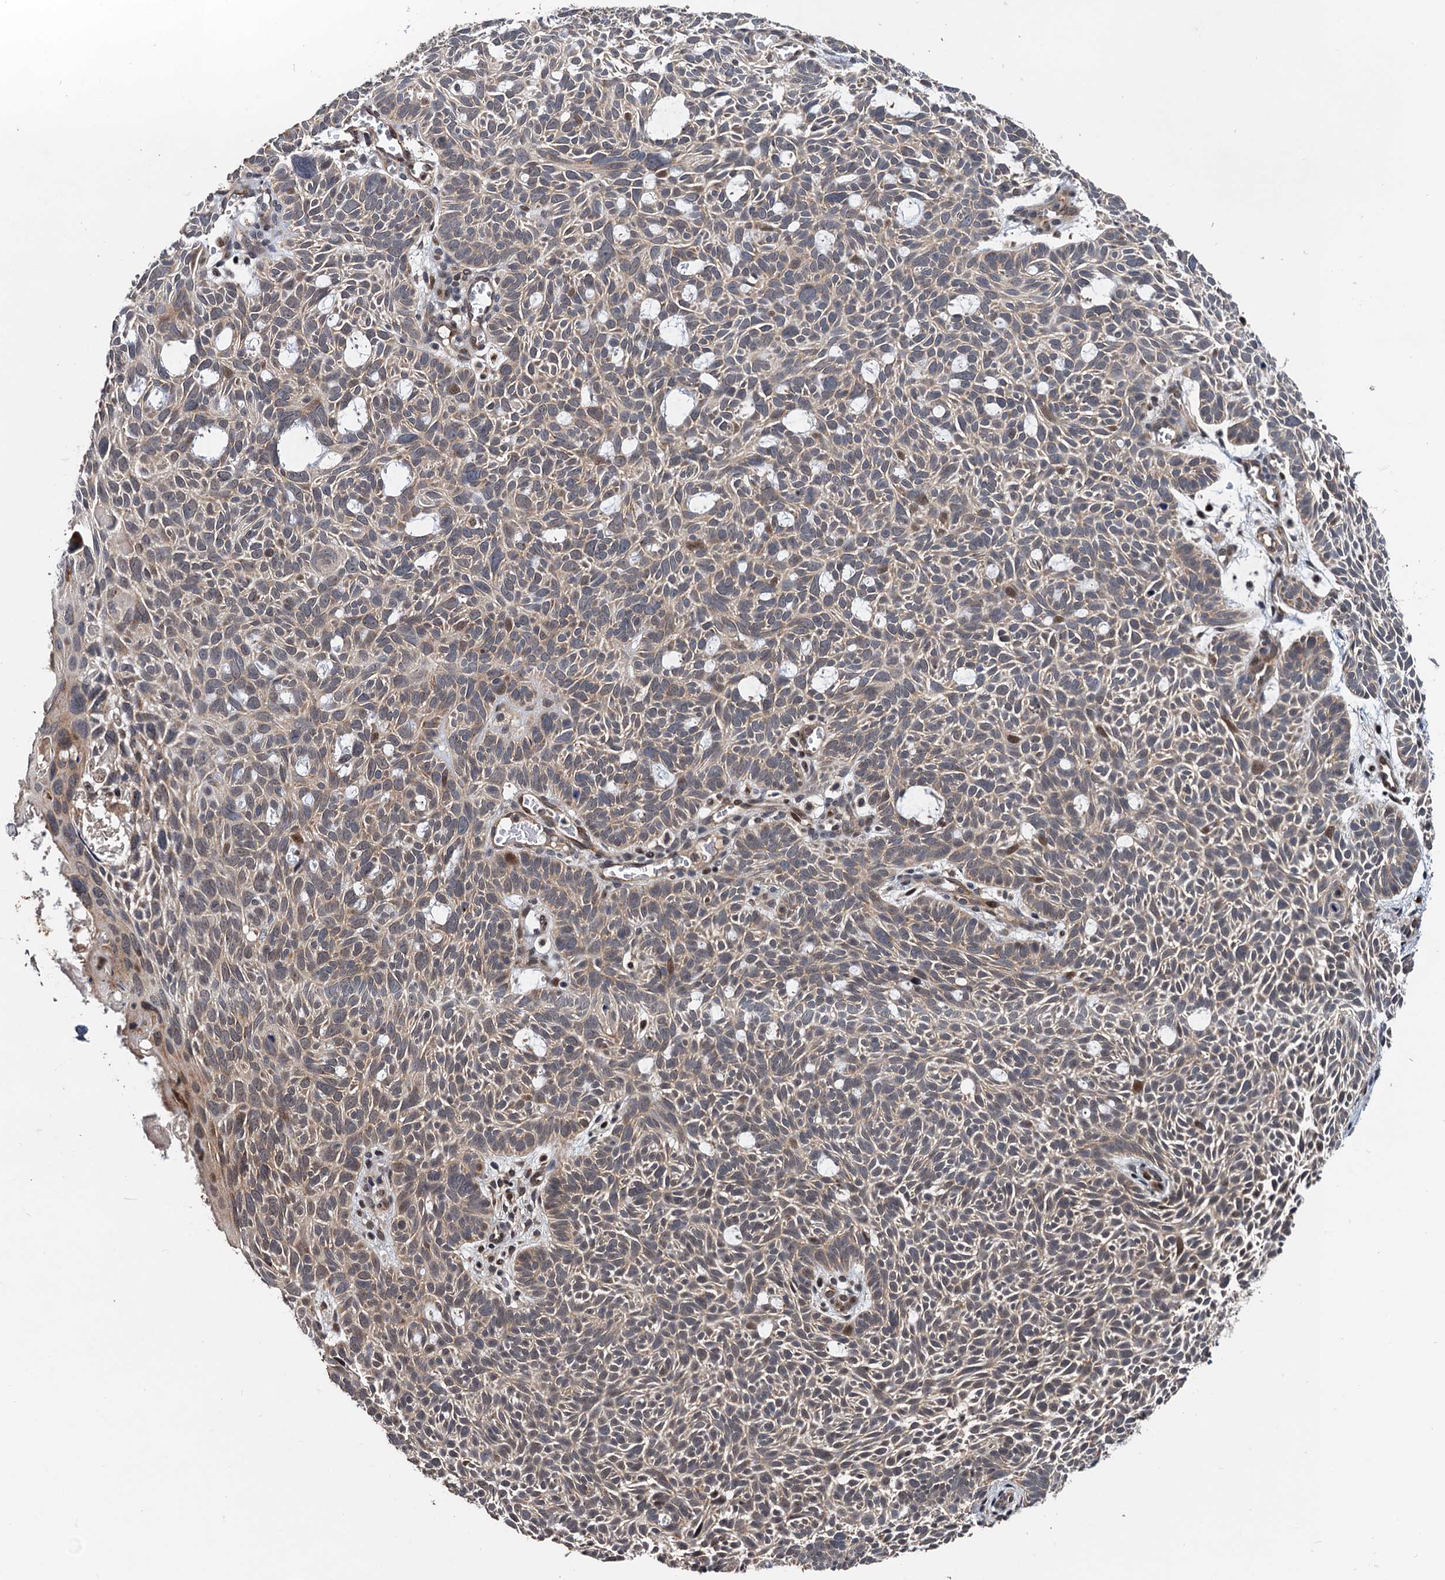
{"staining": {"intensity": "weak", "quantity": ">75%", "location": "cytoplasmic/membranous"}, "tissue": "skin cancer", "cell_type": "Tumor cells", "image_type": "cancer", "snomed": [{"axis": "morphology", "description": "Basal cell carcinoma"}, {"axis": "topography", "description": "Skin"}], "caption": "Skin cancer (basal cell carcinoma) was stained to show a protein in brown. There is low levels of weak cytoplasmic/membranous positivity in approximately >75% of tumor cells.", "gene": "NAA16", "patient": {"sex": "male", "age": 69}}